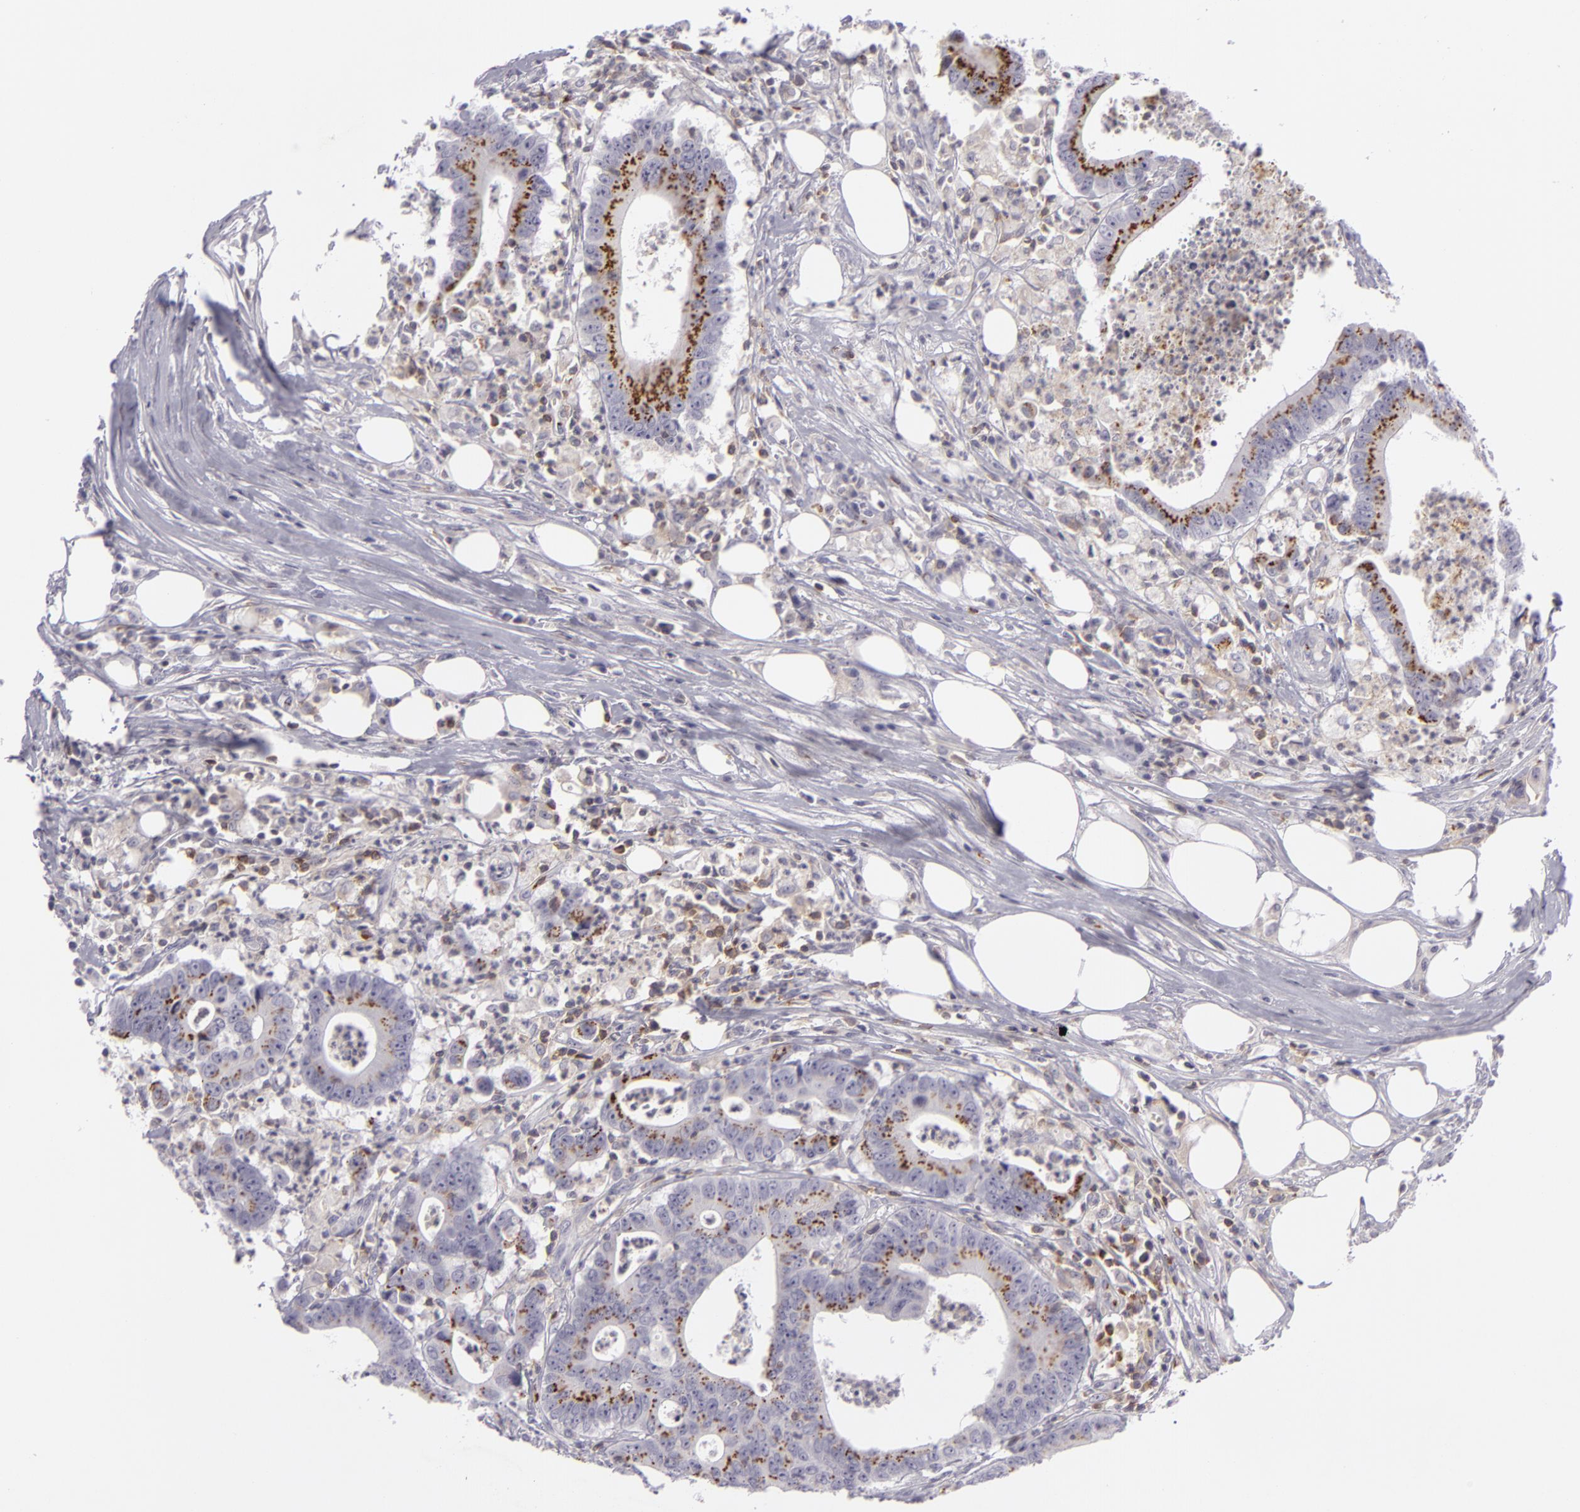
{"staining": {"intensity": "moderate", "quantity": "25%-75%", "location": "cytoplasmic/membranous"}, "tissue": "colorectal cancer", "cell_type": "Tumor cells", "image_type": "cancer", "snomed": [{"axis": "morphology", "description": "Adenocarcinoma, NOS"}, {"axis": "topography", "description": "Colon"}], "caption": "Adenocarcinoma (colorectal) stained with DAB (3,3'-diaminobenzidine) immunohistochemistry (IHC) displays medium levels of moderate cytoplasmic/membranous positivity in approximately 25%-75% of tumor cells.", "gene": "KCNAB2", "patient": {"sex": "male", "age": 55}}